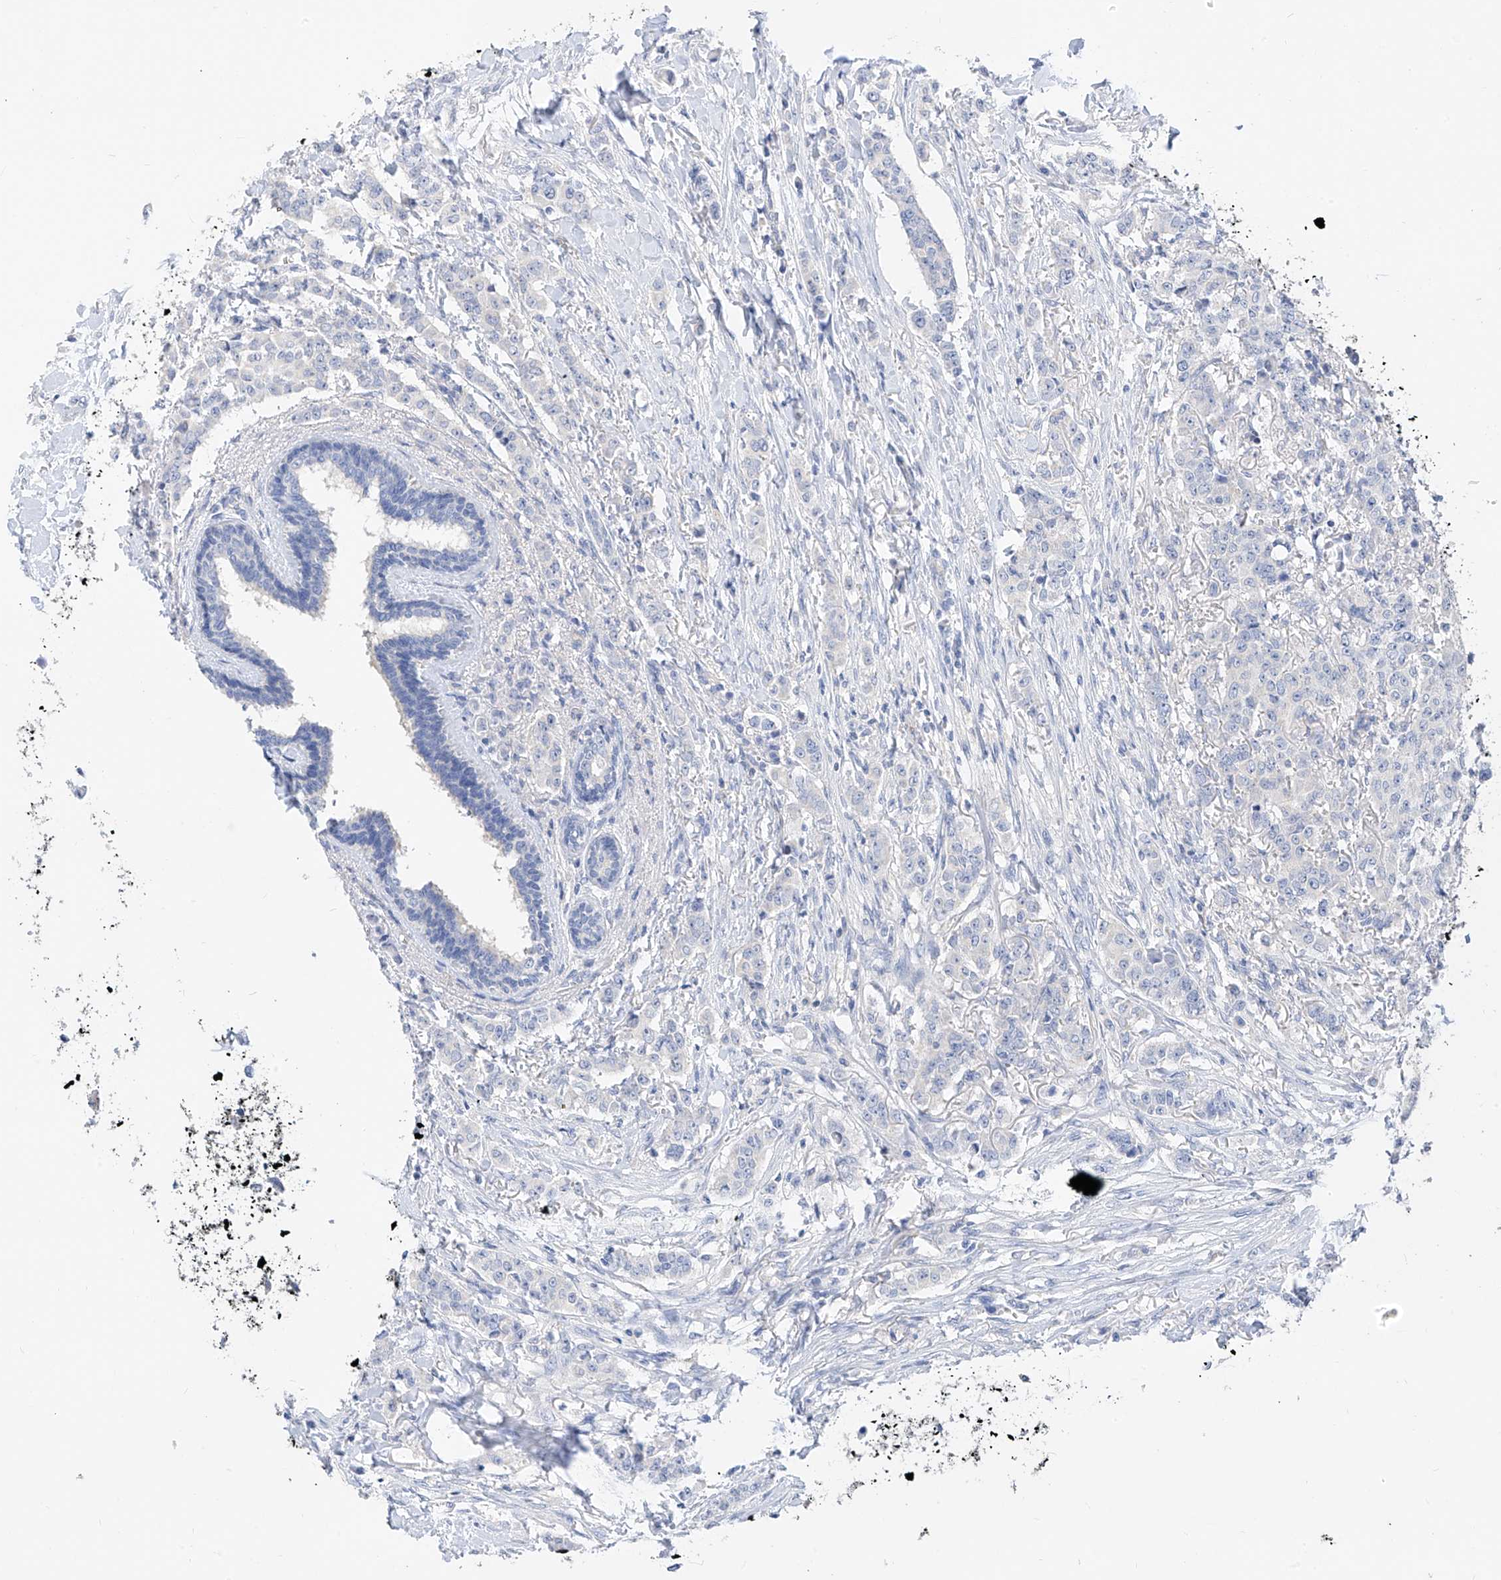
{"staining": {"intensity": "negative", "quantity": "none", "location": "none"}, "tissue": "breast cancer", "cell_type": "Tumor cells", "image_type": "cancer", "snomed": [{"axis": "morphology", "description": "Duct carcinoma"}, {"axis": "topography", "description": "Breast"}], "caption": "This micrograph is of breast cancer (intraductal carcinoma) stained with immunohistochemistry to label a protein in brown with the nuclei are counter-stained blue. There is no staining in tumor cells.", "gene": "ZZEF1", "patient": {"sex": "female", "age": 40}}